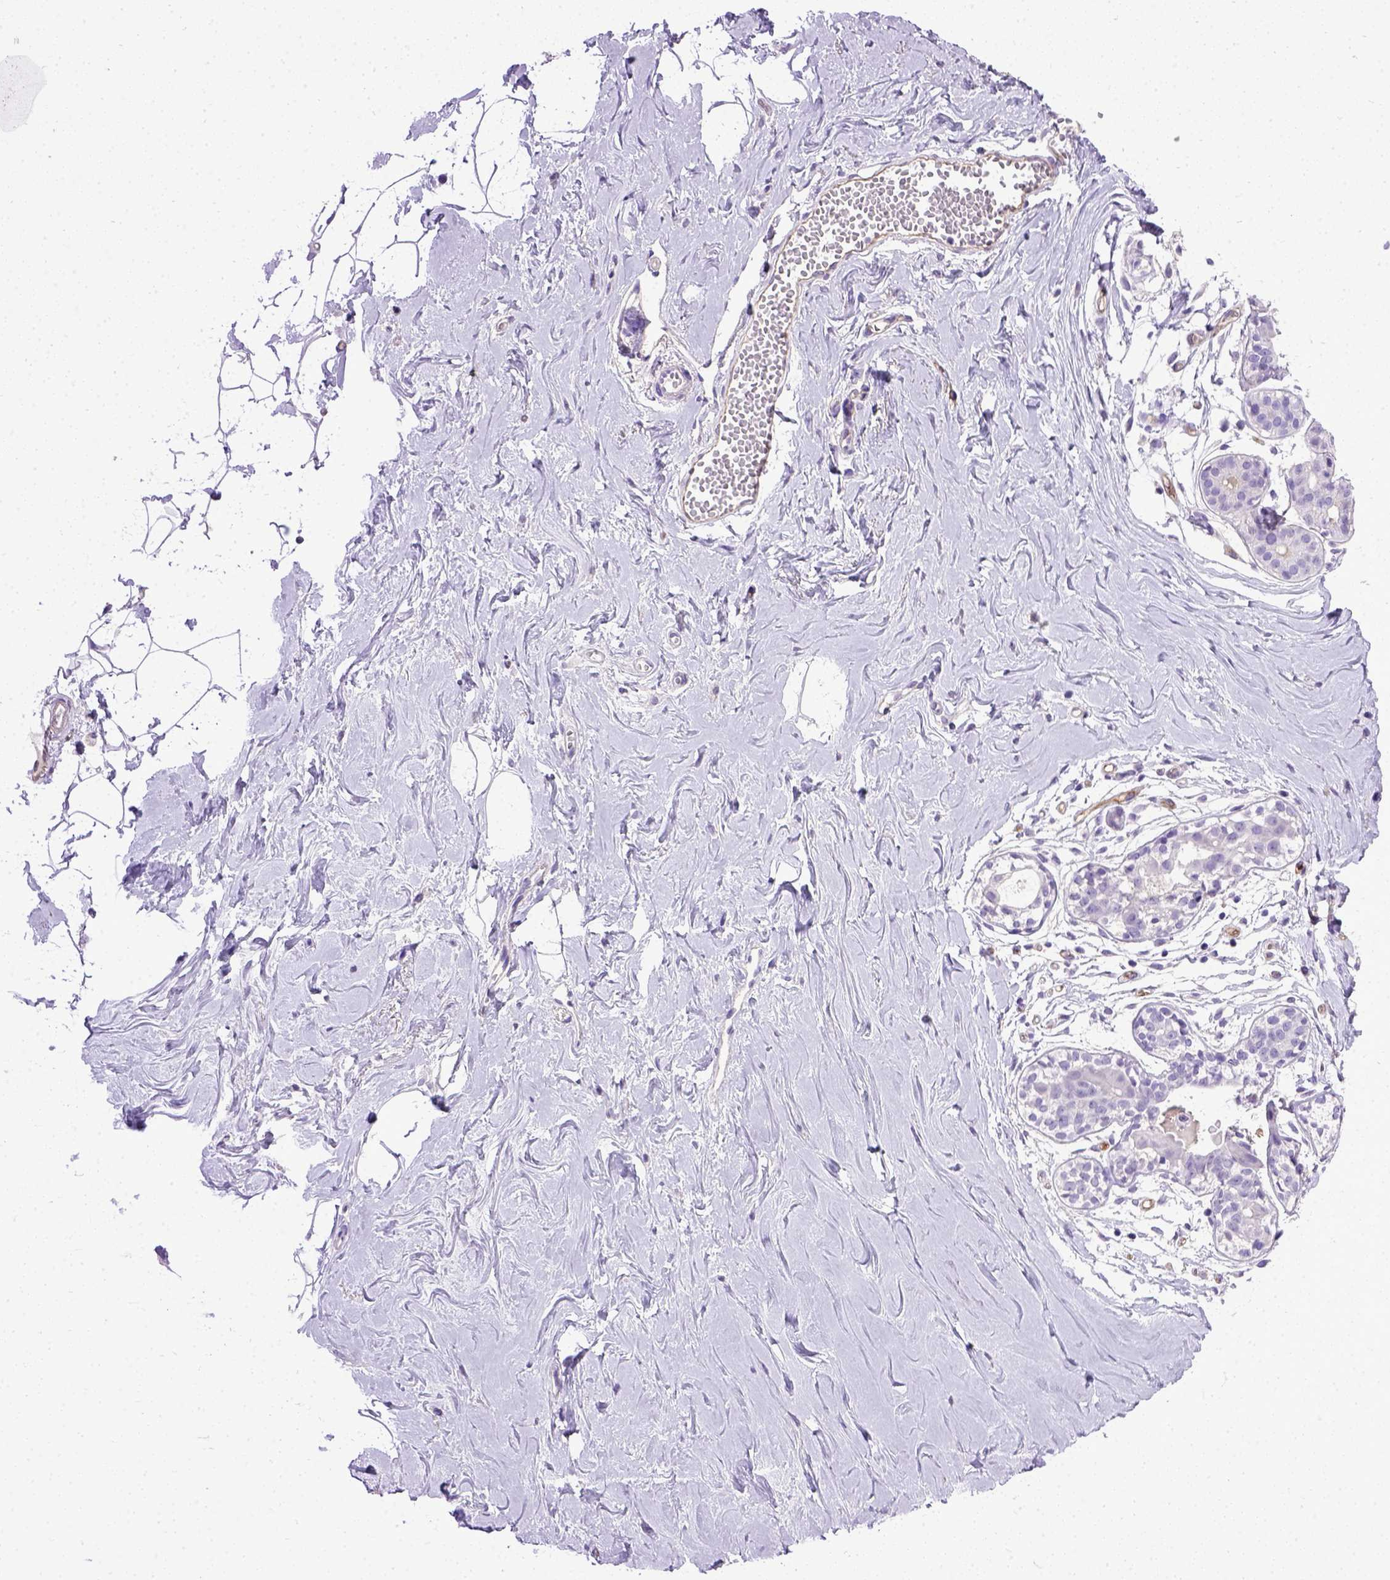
{"staining": {"intensity": "negative", "quantity": "none", "location": "none"}, "tissue": "breast", "cell_type": "Adipocytes", "image_type": "normal", "snomed": [{"axis": "morphology", "description": "Normal tissue, NOS"}, {"axis": "topography", "description": "Breast"}], "caption": "This is an immunohistochemistry histopathology image of unremarkable human breast. There is no positivity in adipocytes.", "gene": "ENG", "patient": {"sex": "female", "age": 49}}